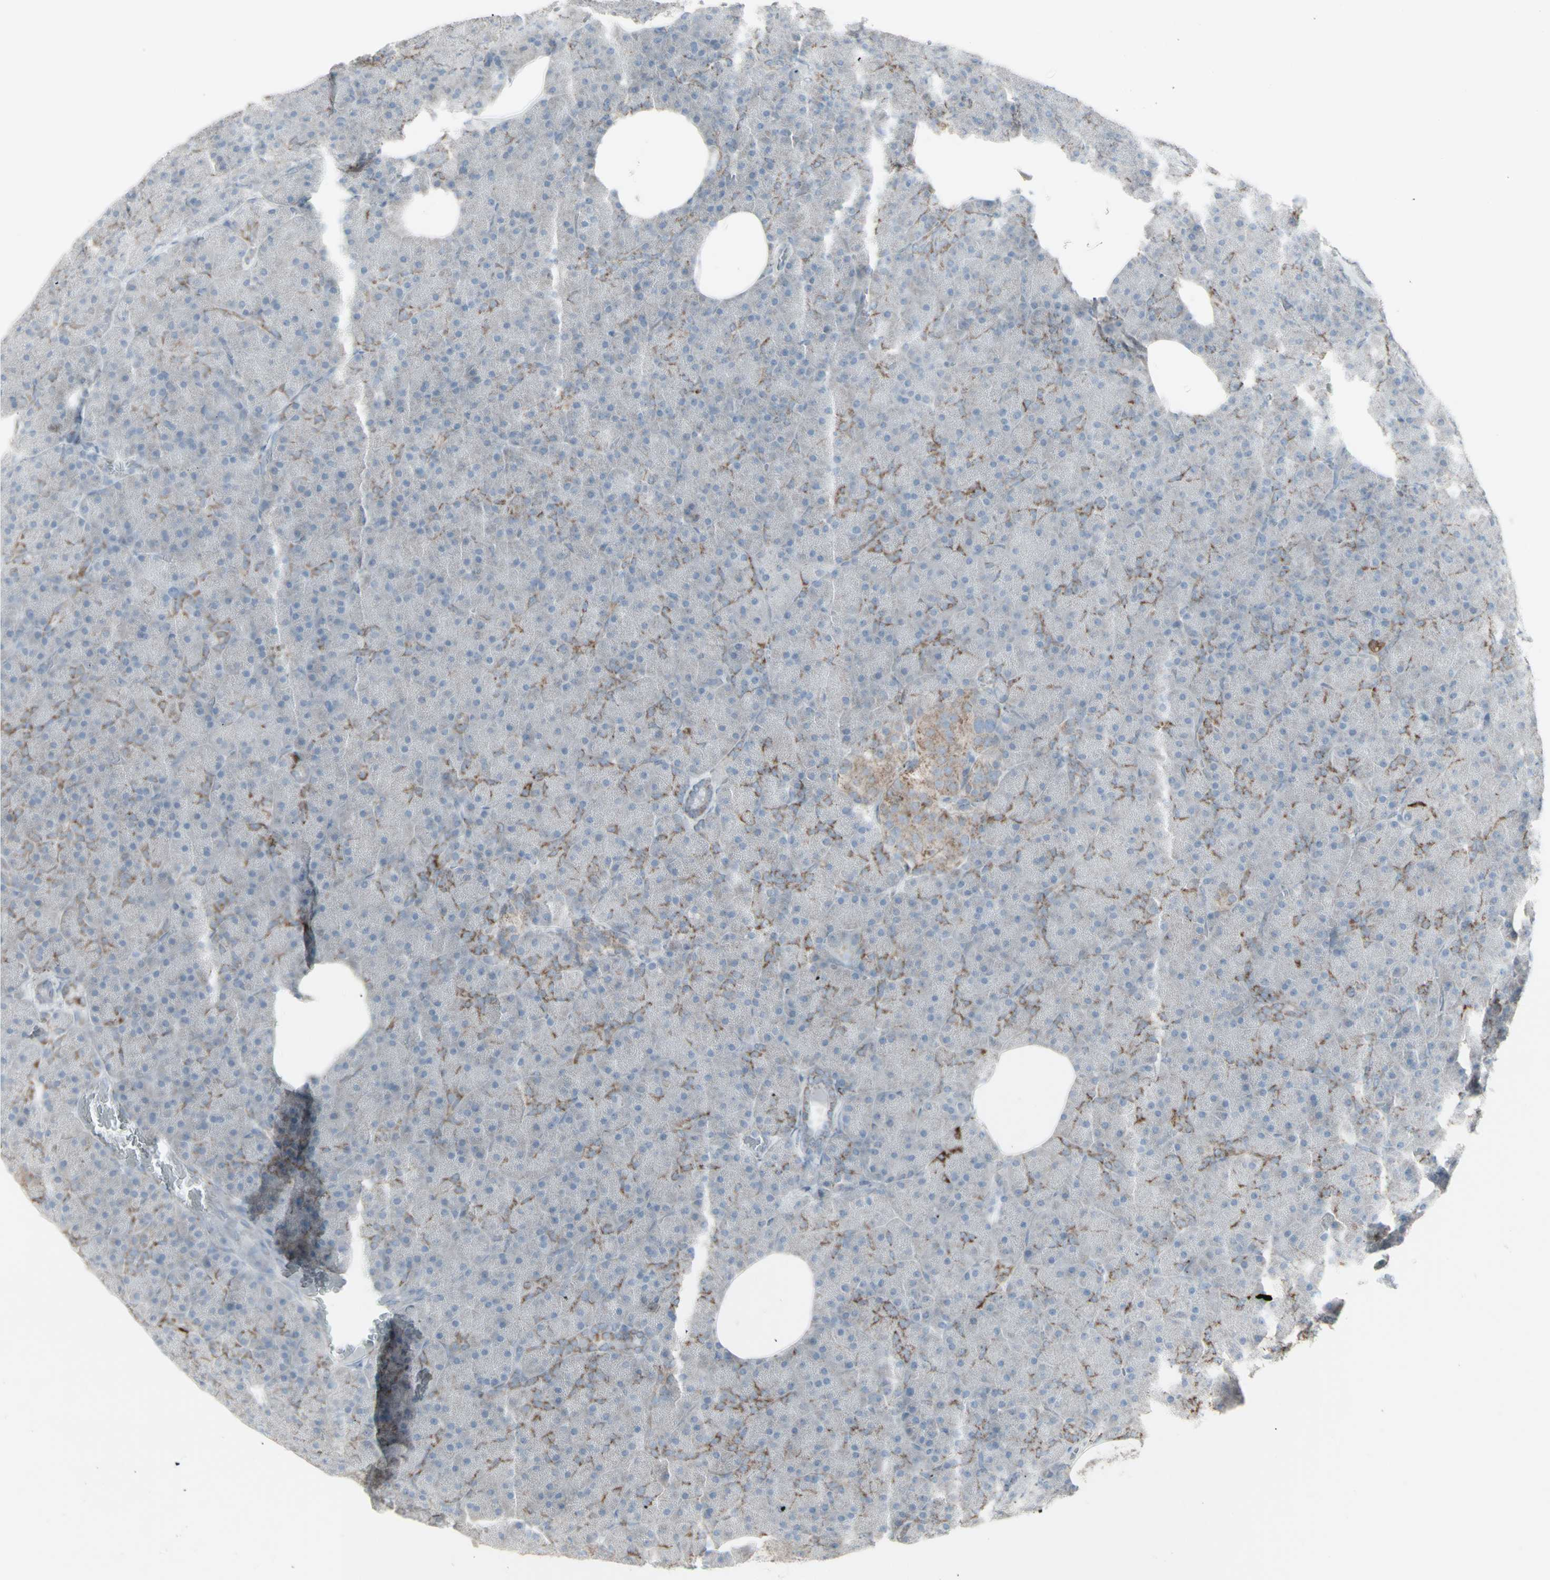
{"staining": {"intensity": "strong", "quantity": "<25%", "location": "cytoplasmic/membranous"}, "tissue": "pancreas", "cell_type": "Exocrine glandular cells", "image_type": "normal", "snomed": [{"axis": "morphology", "description": "Normal tissue, NOS"}, {"axis": "topography", "description": "Pancreas"}], "caption": "A brown stain highlights strong cytoplasmic/membranous positivity of a protein in exocrine glandular cells of normal human pancreas. Ihc stains the protein in brown and the nuclei are stained blue.", "gene": "PLGRKT", "patient": {"sex": "female", "age": 35}}